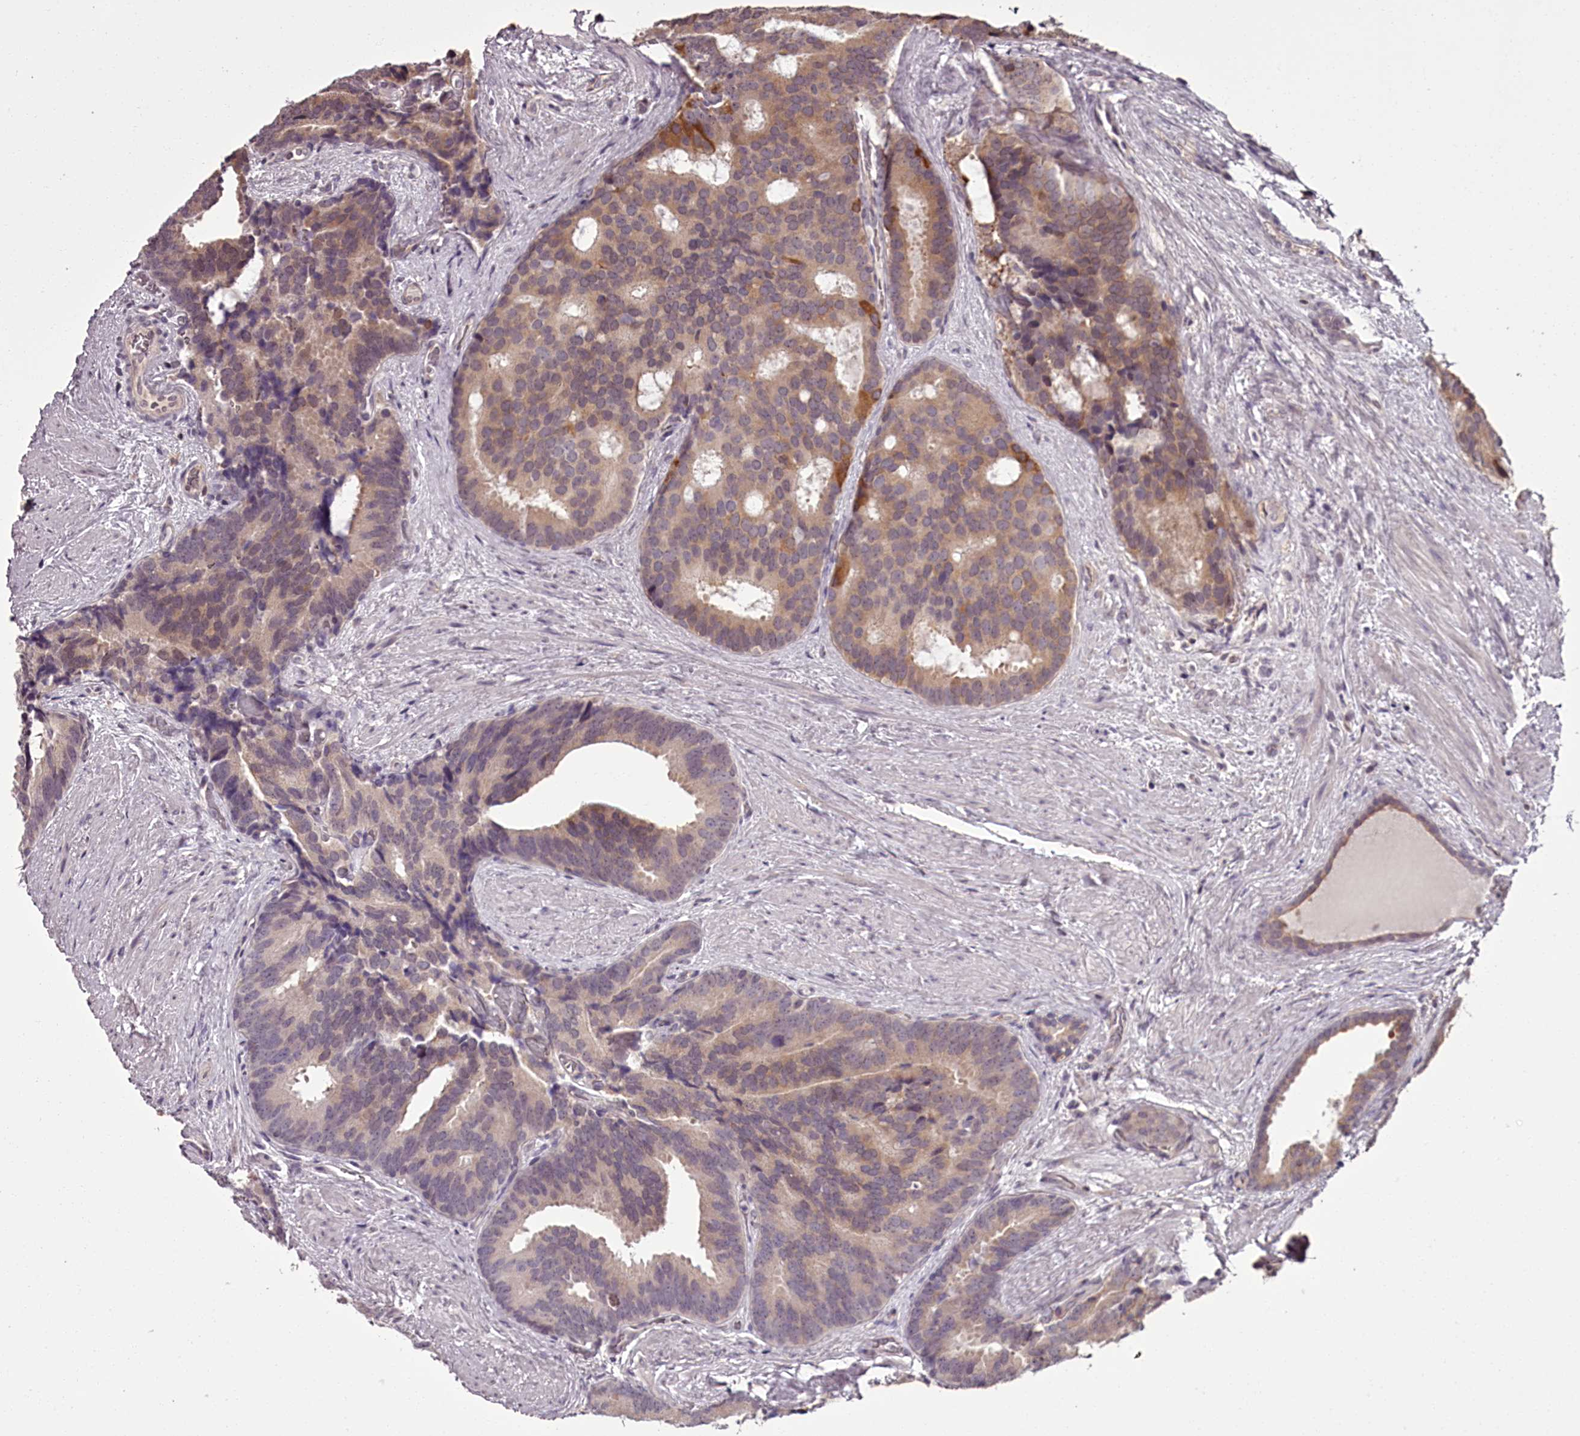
{"staining": {"intensity": "moderate", "quantity": "<25%", "location": "cytoplasmic/membranous"}, "tissue": "prostate cancer", "cell_type": "Tumor cells", "image_type": "cancer", "snomed": [{"axis": "morphology", "description": "Adenocarcinoma, Low grade"}, {"axis": "topography", "description": "Prostate"}], "caption": "Tumor cells exhibit moderate cytoplasmic/membranous positivity in approximately <25% of cells in prostate low-grade adenocarcinoma.", "gene": "CCDC92", "patient": {"sex": "male", "age": 71}}